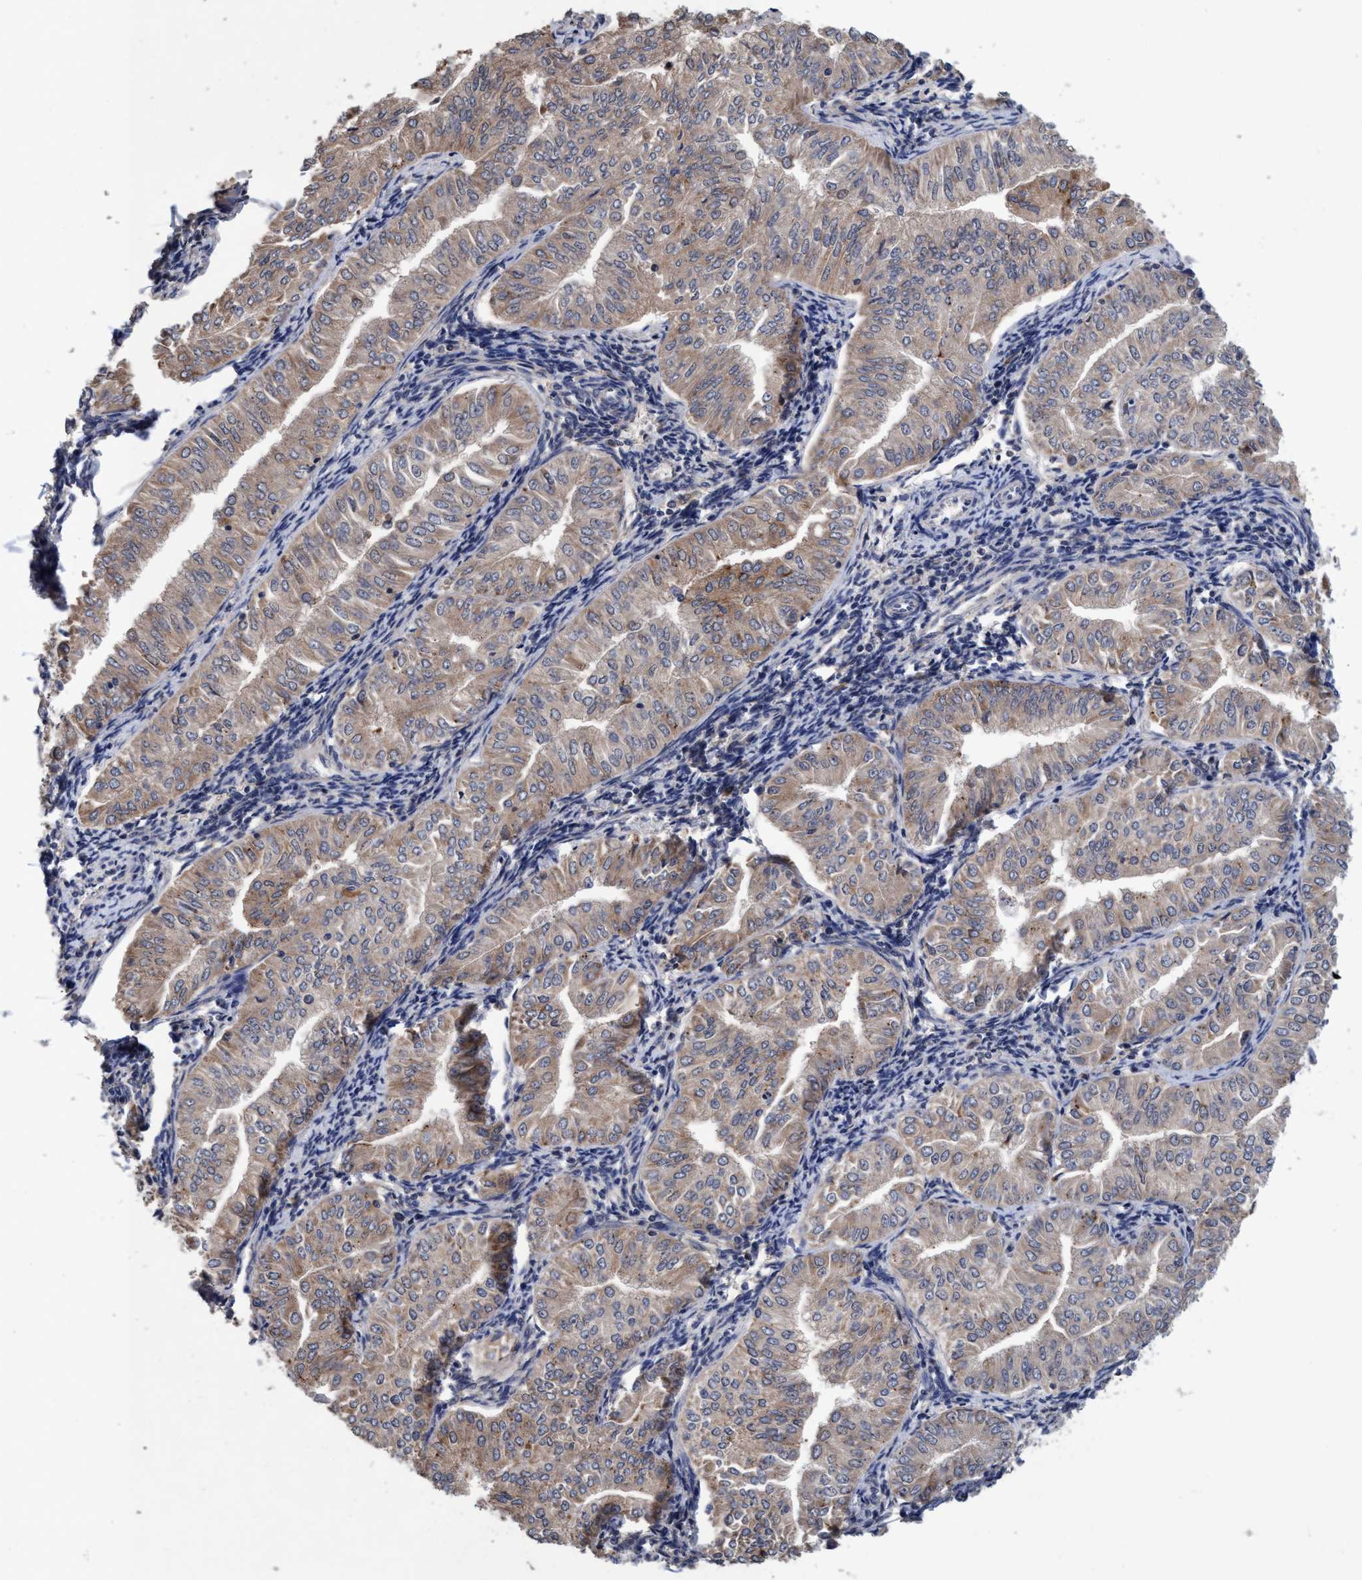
{"staining": {"intensity": "weak", "quantity": ">75%", "location": "cytoplasmic/membranous"}, "tissue": "endometrial cancer", "cell_type": "Tumor cells", "image_type": "cancer", "snomed": [{"axis": "morphology", "description": "Normal tissue, NOS"}, {"axis": "morphology", "description": "Adenocarcinoma, NOS"}, {"axis": "topography", "description": "Endometrium"}], "caption": "A low amount of weak cytoplasmic/membranous staining is appreciated in approximately >75% of tumor cells in endometrial adenocarcinoma tissue.", "gene": "CALCOCO2", "patient": {"sex": "female", "age": 53}}